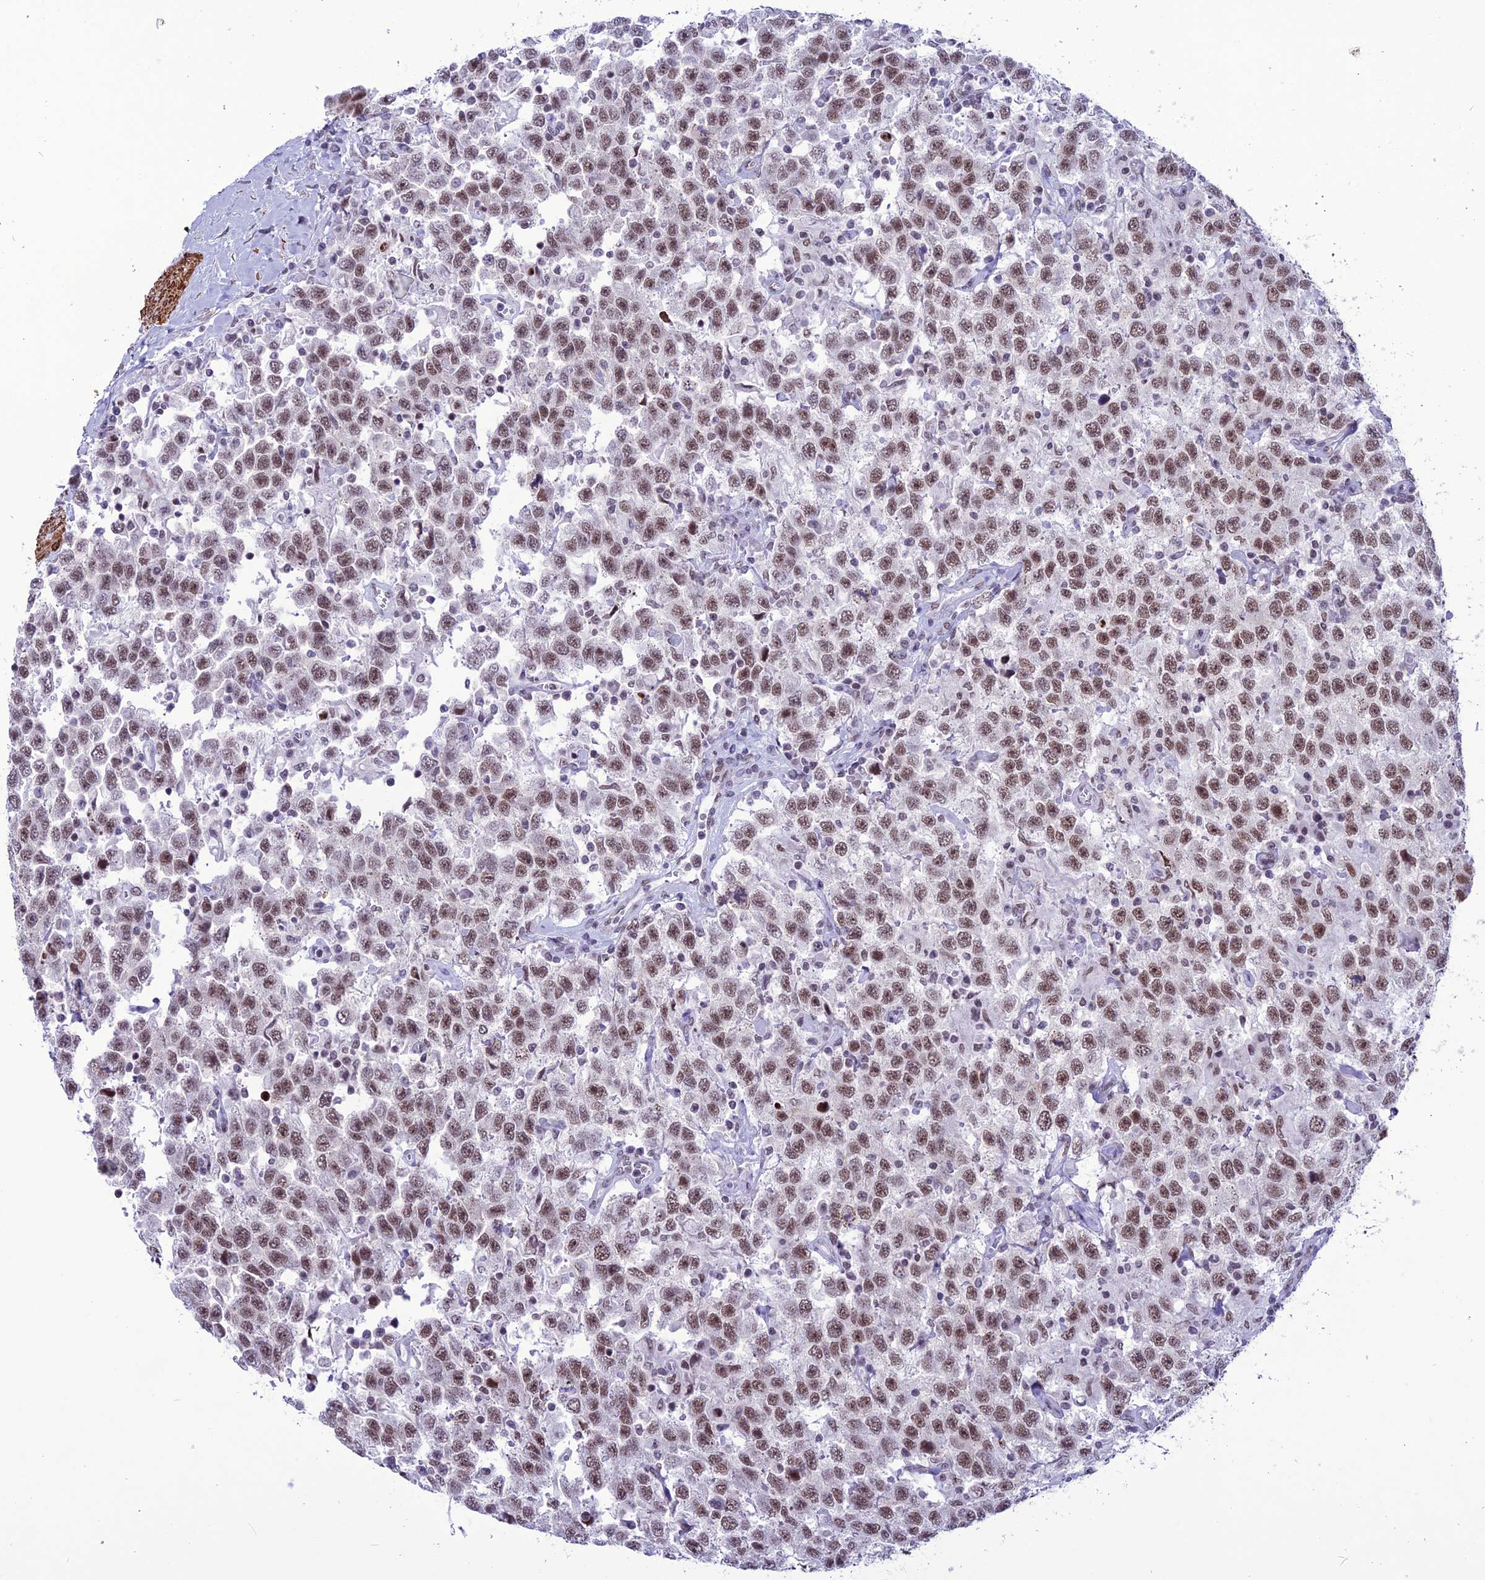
{"staining": {"intensity": "moderate", "quantity": ">75%", "location": "nuclear"}, "tissue": "testis cancer", "cell_type": "Tumor cells", "image_type": "cancer", "snomed": [{"axis": "morphology", "description": "Seminoma, NOS"}, {"axis": "topography", "description": "Testis"}], "caption": "Testis seminoma stained with DAB (3,3'-diaminobenzidine) immunohistochemistry exhibits medium levels of moderate nuclear positivity in about >75% of tumor cells. (Stains: DAB in brown, nuclei in blue, Microscopy: brightfield microscopy at high magnification).", "gene": "U2AF1", "patient": {"sex": "male", "age": 41}}